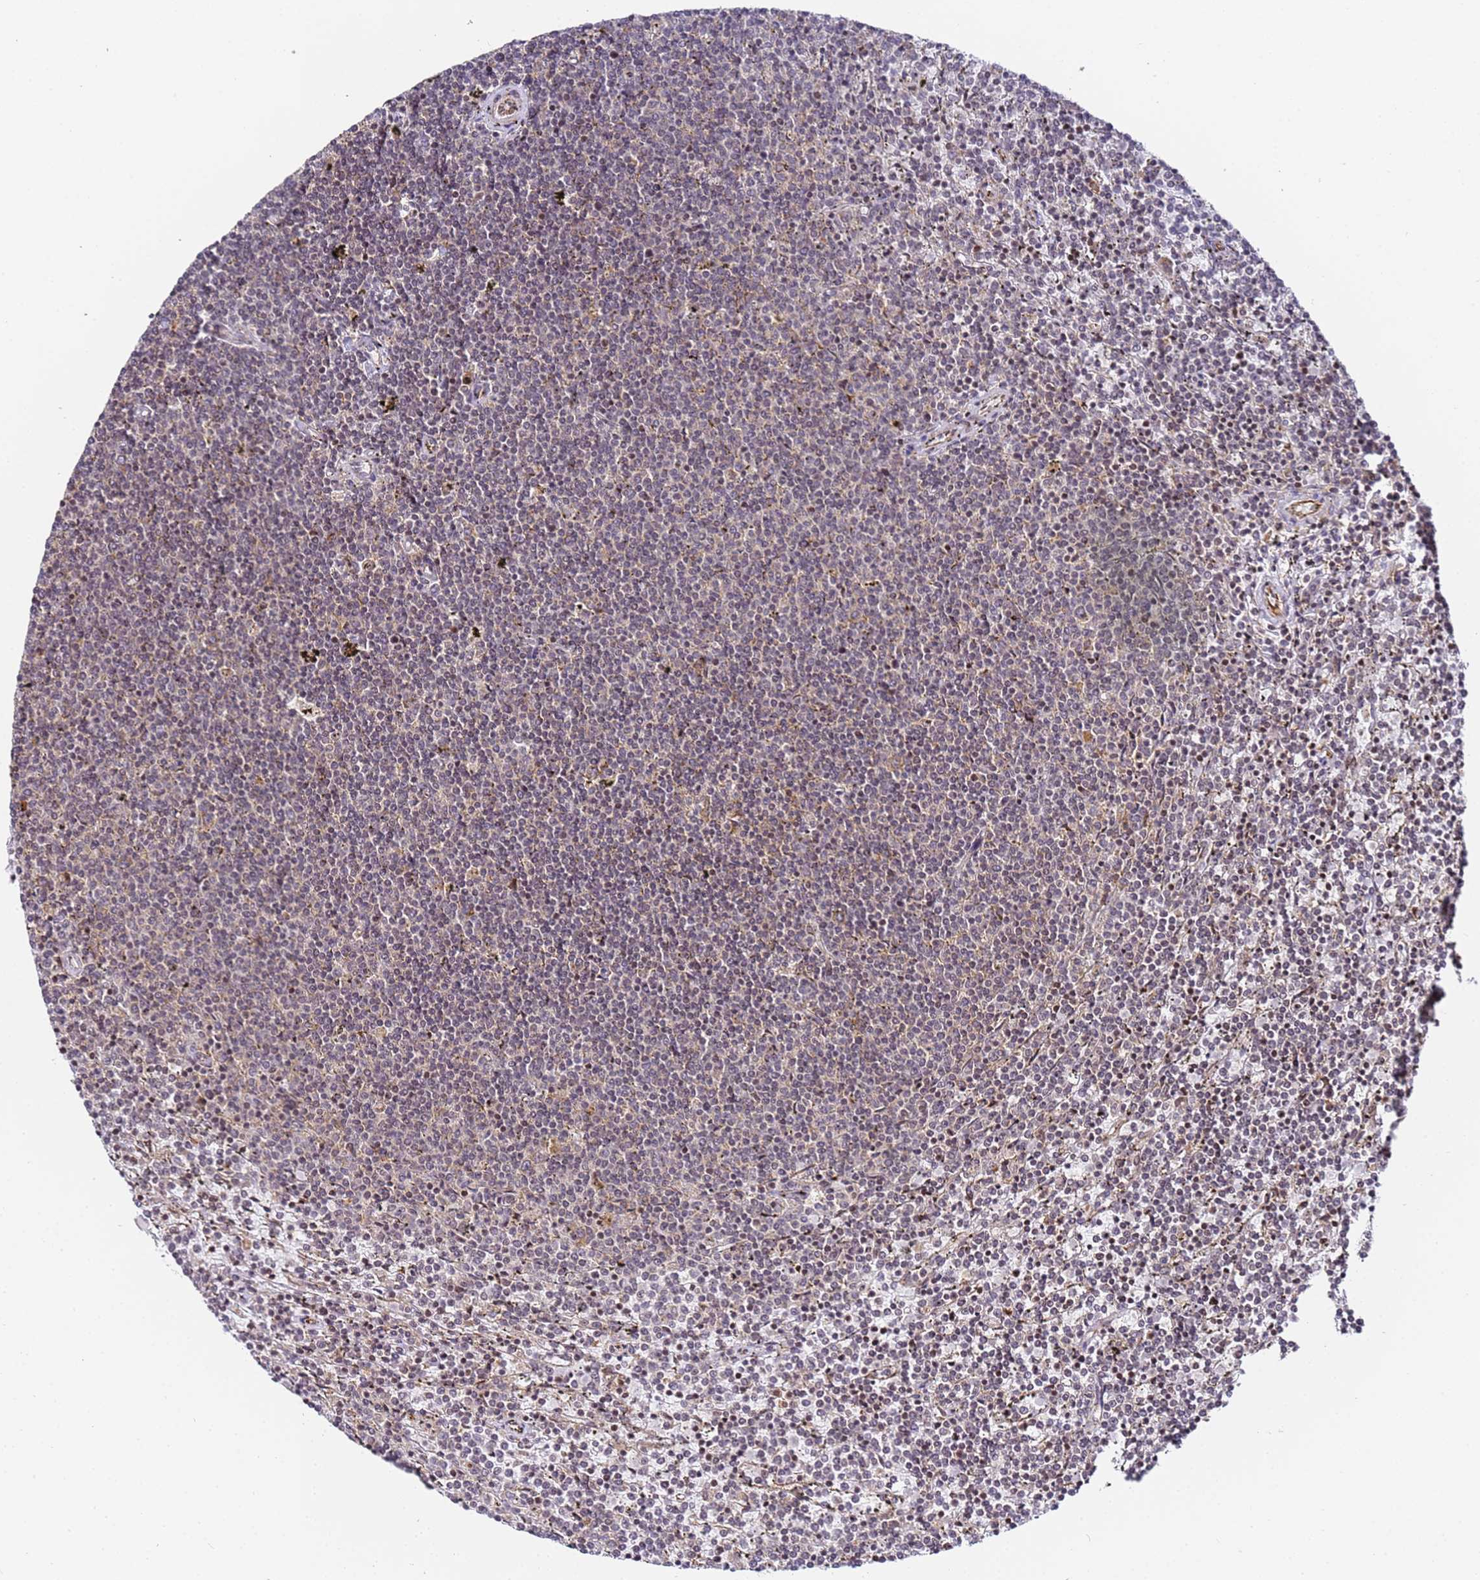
{"staining": {"intensity": "weak", "quantity": "<25%", "location": "cytoplasmic/membranous"}, "tissue": "lymphoma", "cell_type": "Tumor cells", "image_type": "cancer", "snomed": [{"axis": "morphology", "description": "Malignant lymphoma, non-Hodgkin's type, Low grade"}, {"axis": "topography", "description": "Spleen"}], "caption": "Malignant lymphoma, non-Hodgkin's type (low-grade) was stained to show a protein in brown. There is no significant staining in tumor cells.", "gene": "RPL13A", "patient": {"sex": "female", "age": 50}}